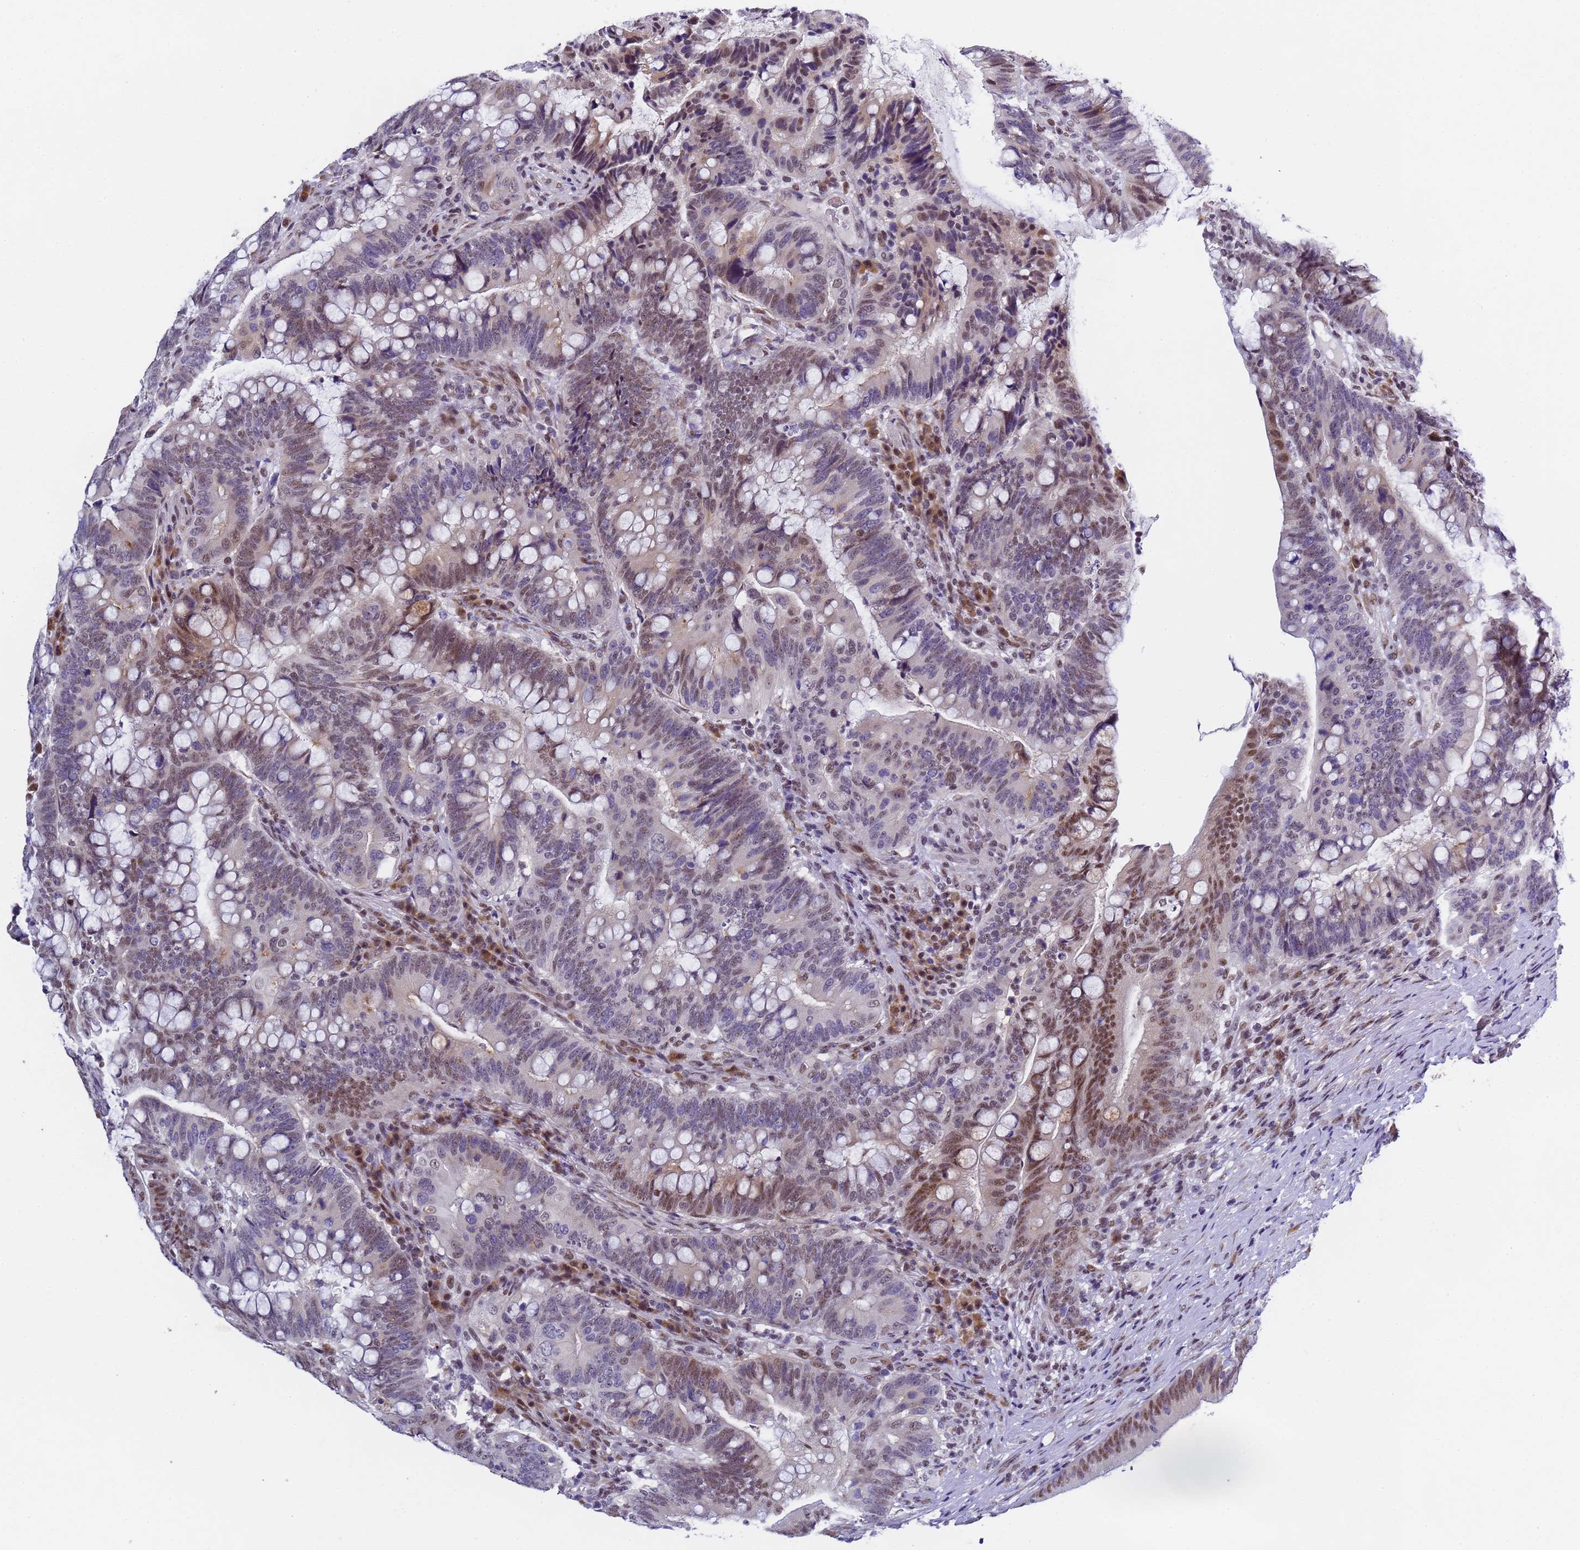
{"staining": {"intensity": "moderate", "quantity": "25%-75%", "location": "nuclear"}, "tissue": "colorectal cancer", "cell_type": "Tumor cells", "image_type": "cancer", "snomed": [{"axis": "morphology", "description": "Adenocarcinoma, NOS"}, {"axis": "topography", "description": "Colon"}], "caption": "Protein analysis of colorectal cancer (adenocarcinoma) tissue reveals moderate nuclear staining in about 25%-75% of tumor cells.", "gene": "FNBP4", "patient": {"sex": "female", "age": 66}}